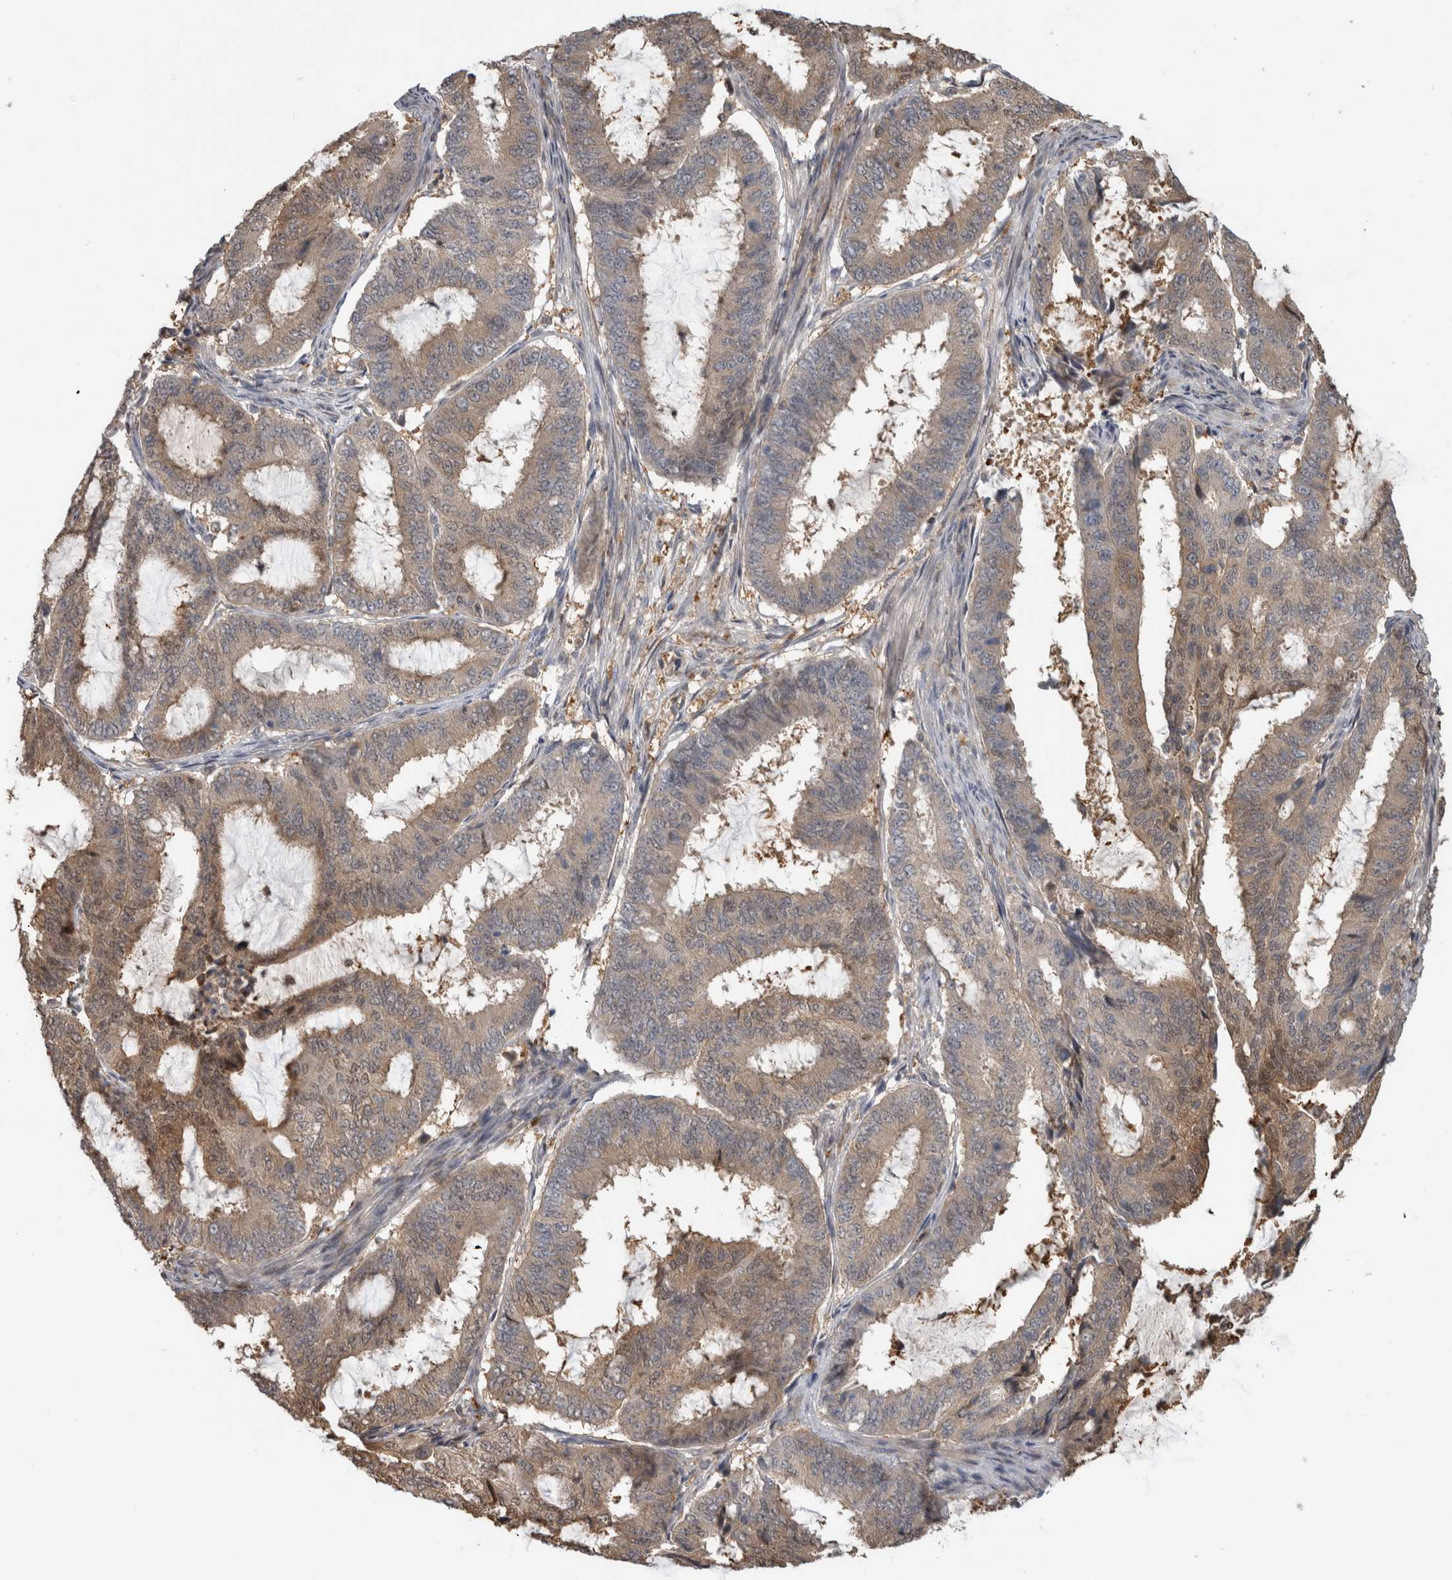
{"staining": {"intensity": "weak", "quantity": "25%-75%", "location": "cytoplasmic/membranous"}, "tissue": "endometrial cancer", "cell_type": "Tumor cells", "image_type": "cancer", "snomed": [{"axis": "morphology", "description": "Adenocarcinoma, NOS"}, {"axis": "topography", "description": "Endometrium"}], "caption": "This histopathology image exhibits IHC staining of human endometrial cancer (adenocarcinoma), with low weak cytoplasmic/membranous positivity in approximately 25%-75% of tumor cells.", "gene": "USH1G", "patient": {"sex": "female", "age": 51}}